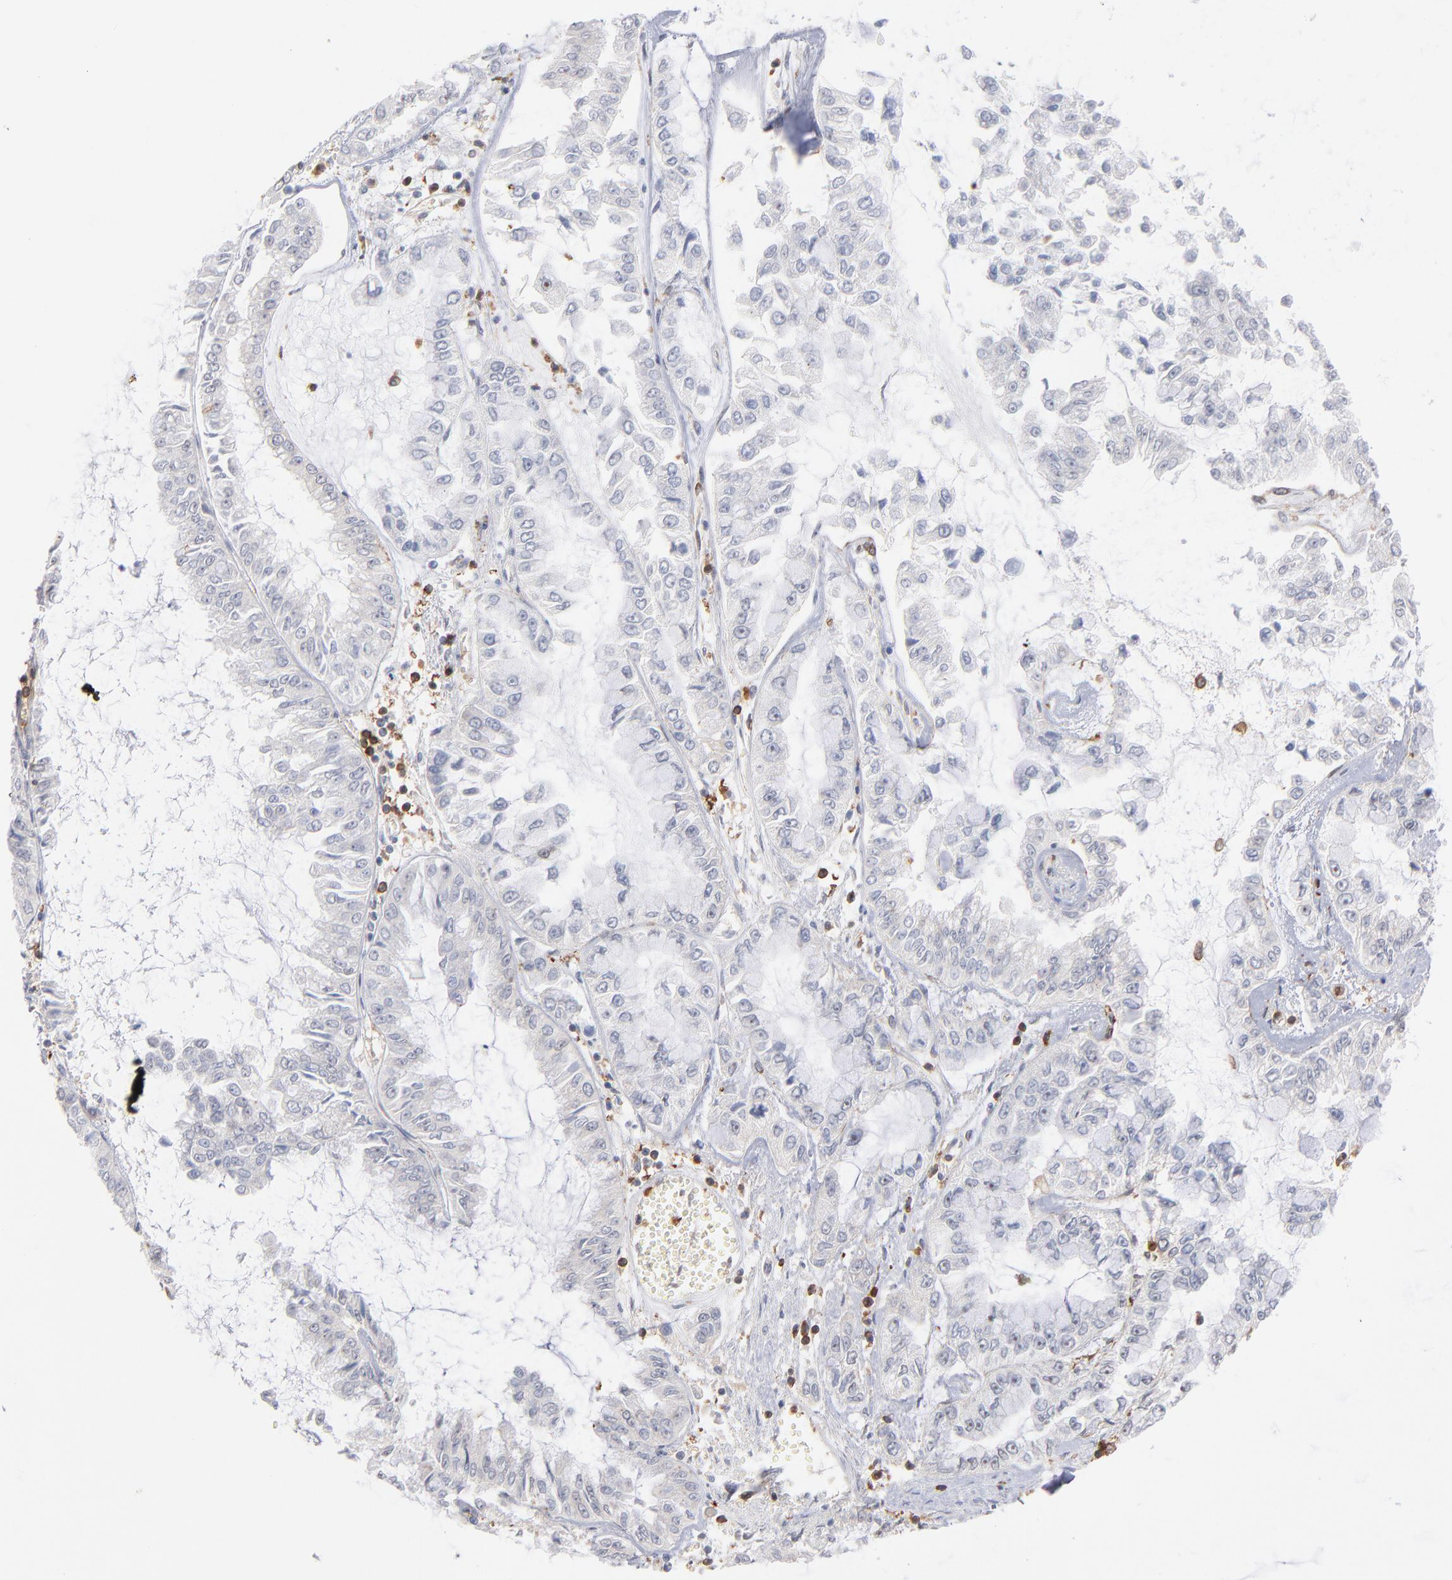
{"staining": {"intensity": "negative", "quantity": "none", "location": "none"}, "tissue": "liver cancer", "cell_type": "Tumor cells", "image_type": "cancer", "snomed": [{"axis": "morphology", "description": "Cholangiocarcinoma"}, {"axis": "topography", "description": "Liver"}], "caption": "Liver cancer (cholangiocarcinoma) stained for a protein using immunohistochemistry (IHC) exhibits no expression tumor cells.", "gene": "WIPF1", "patient": {"sex": "female", "age": 79}}